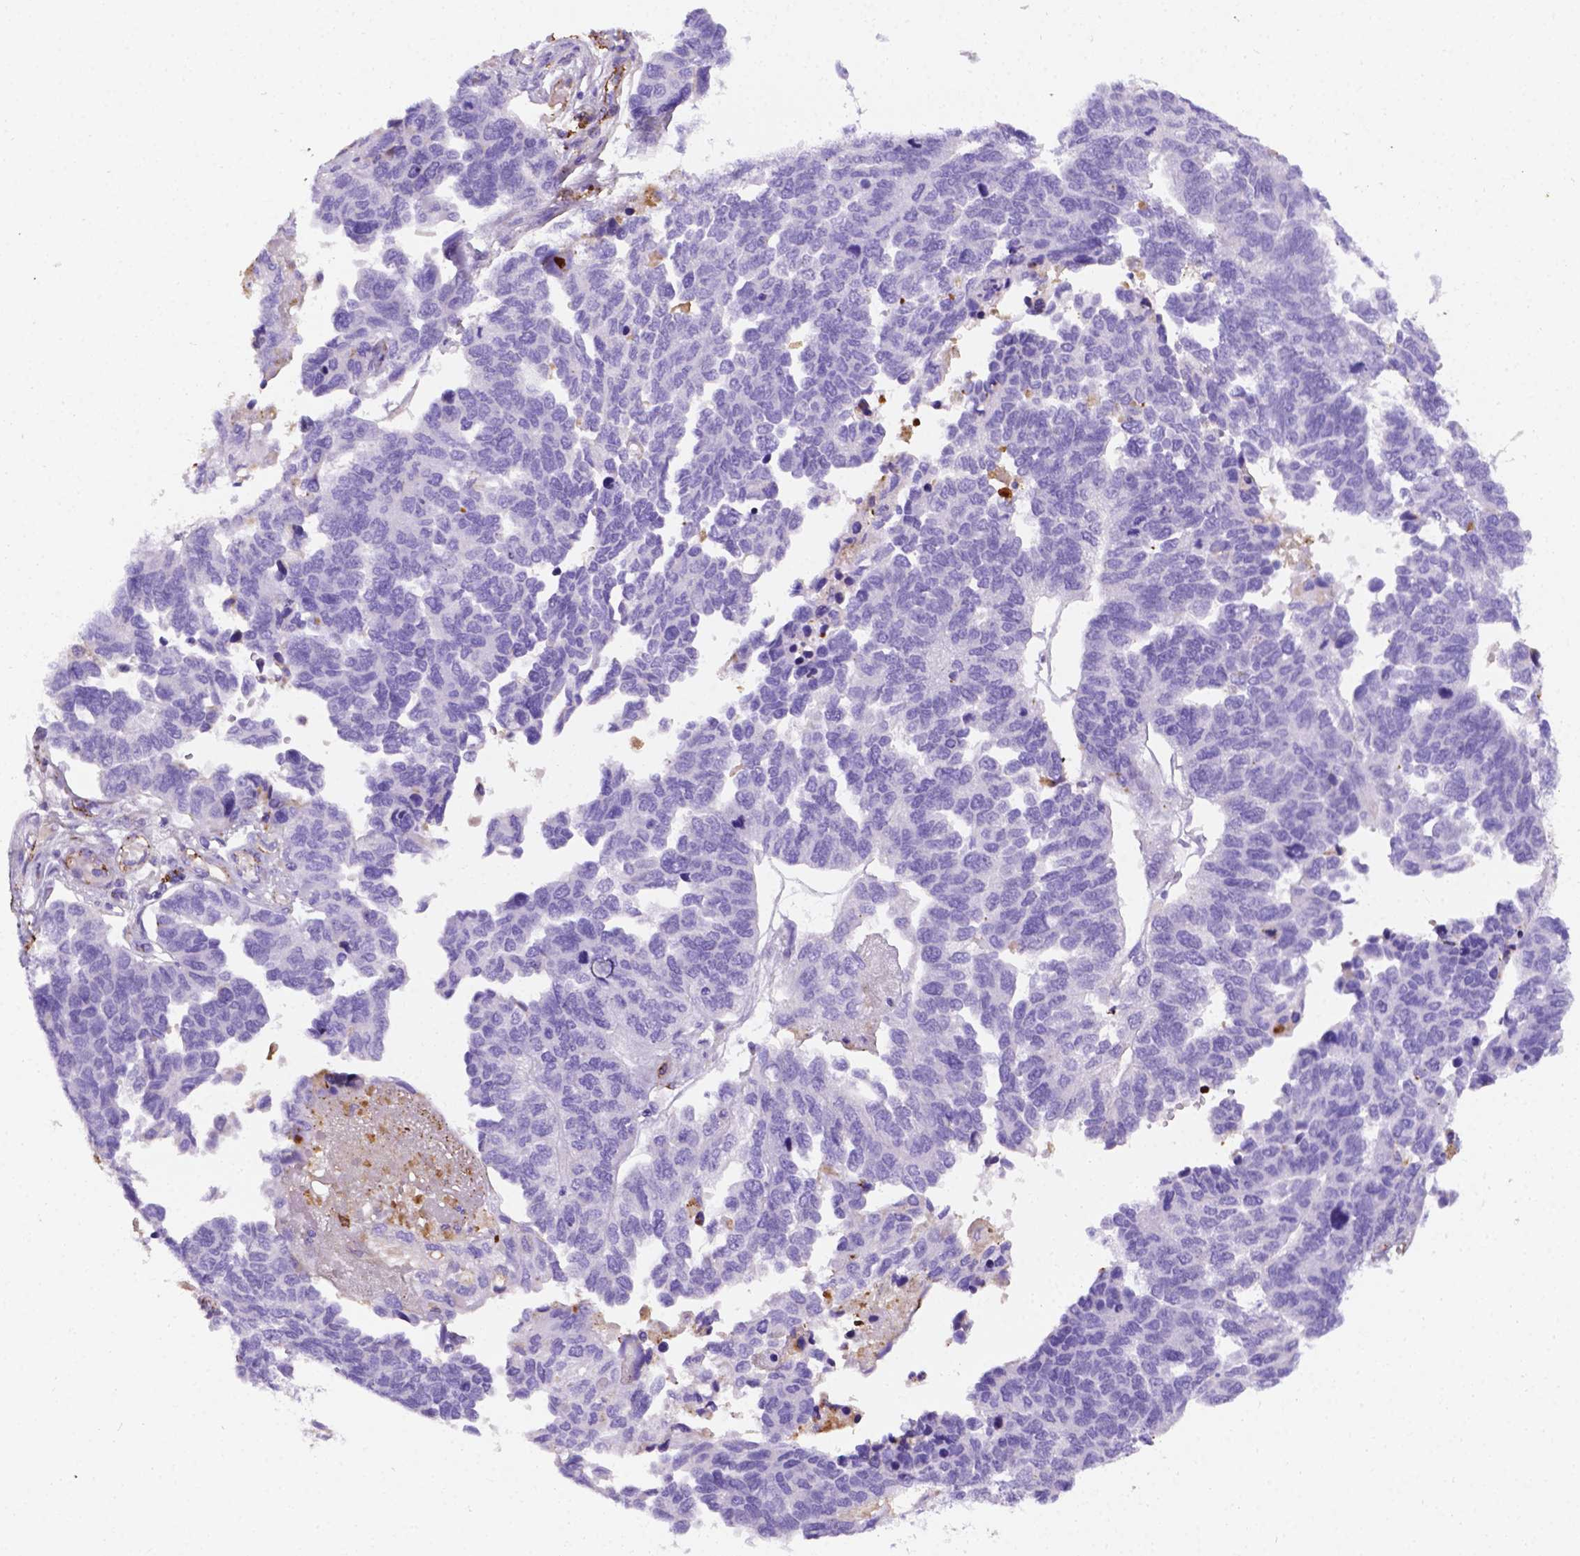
{"staining": {"intensity": "negative", "quantity": "none", "location": "none"}, "tissue": "ovarian cancer", "cell_type": "Tumor cells", "image_type": "cancer", "snomed": [{"axis": "morphology", "description": "Cystadenocarcinoma, serous, NOS"}, {"axis": "topography", "description": "Ovary"}], "caption": "Image shows no protein staining in tumor cells of ovarian cancer tissue. (DAB IHC, high magnification).", "gene": "APOE", "patient": {"sex": "female", "age": 64}}